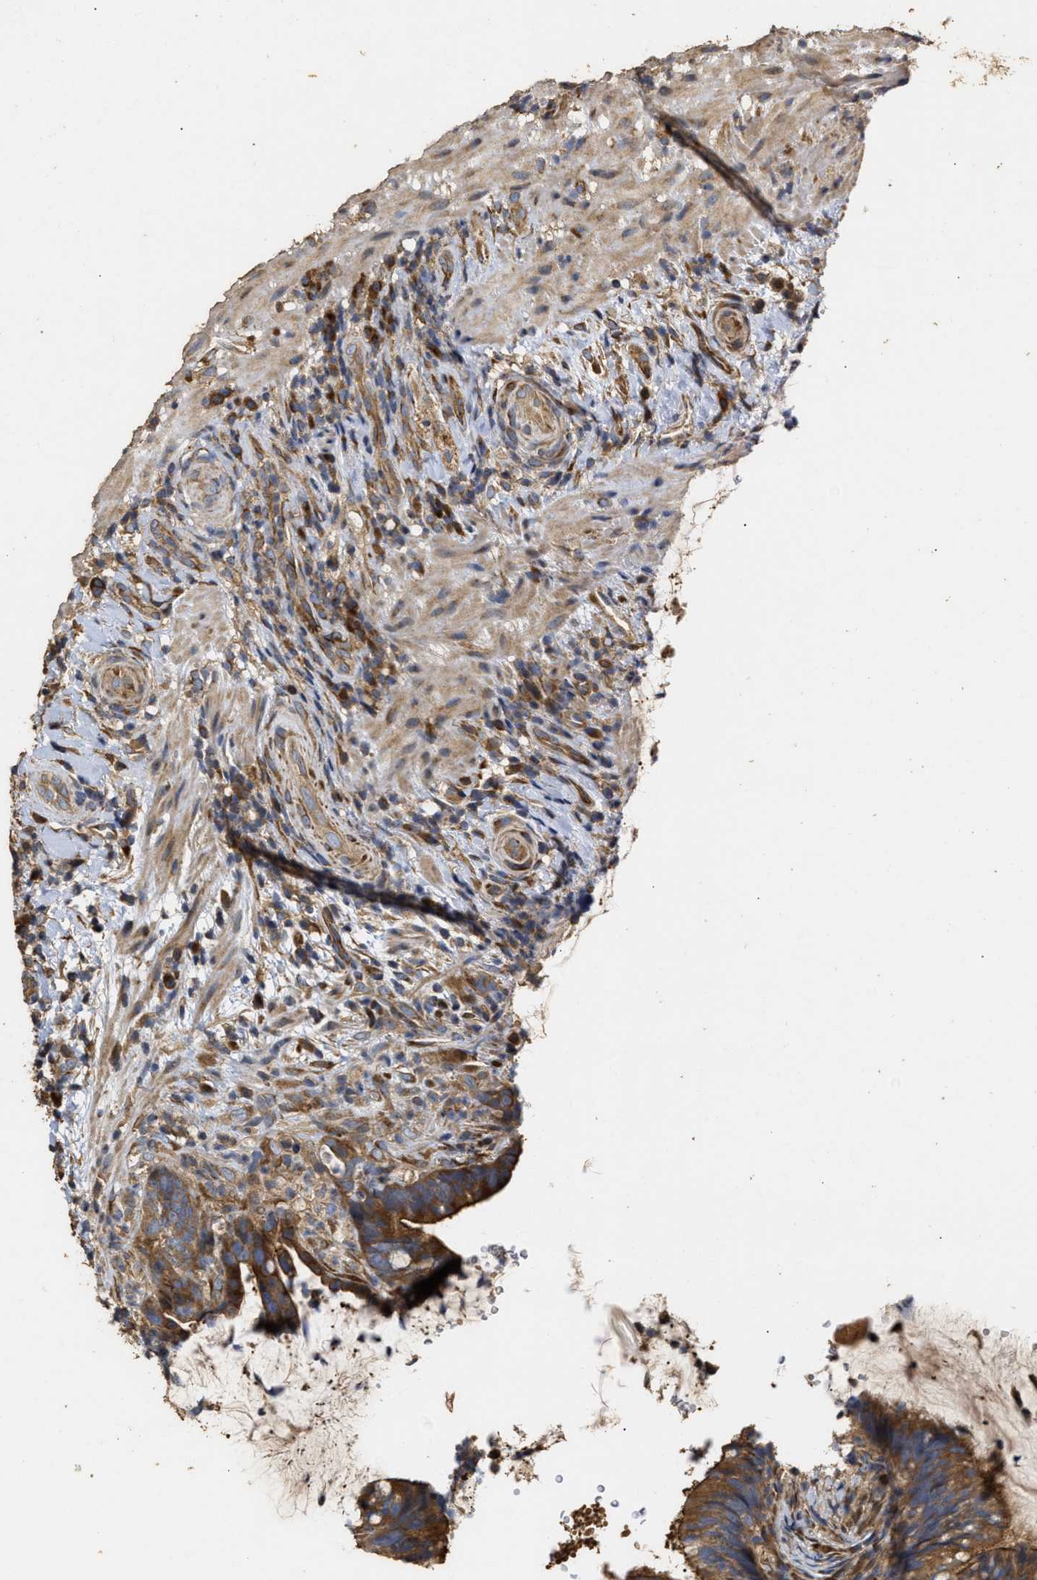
{"staining": {"intensity": "strong", "quantity": ">75%", "location": "cytoplasmic/membranous"}, "tissue": "colorectal cancer", "cell_type": "Tumor cells", "image_type": "cancer", "snomed": [{"axis": "morphology", "description": "Adenocarcinoma, NOS"}, {"axis": "topography", "description": "Colon"}], "caption": "A brown stain shows strong cytoplasmic/membranous staining of a protein in colorectal cancer tumor cells.", "gene": "NAV1", "patient": {"sex": "female", "age": 66}}